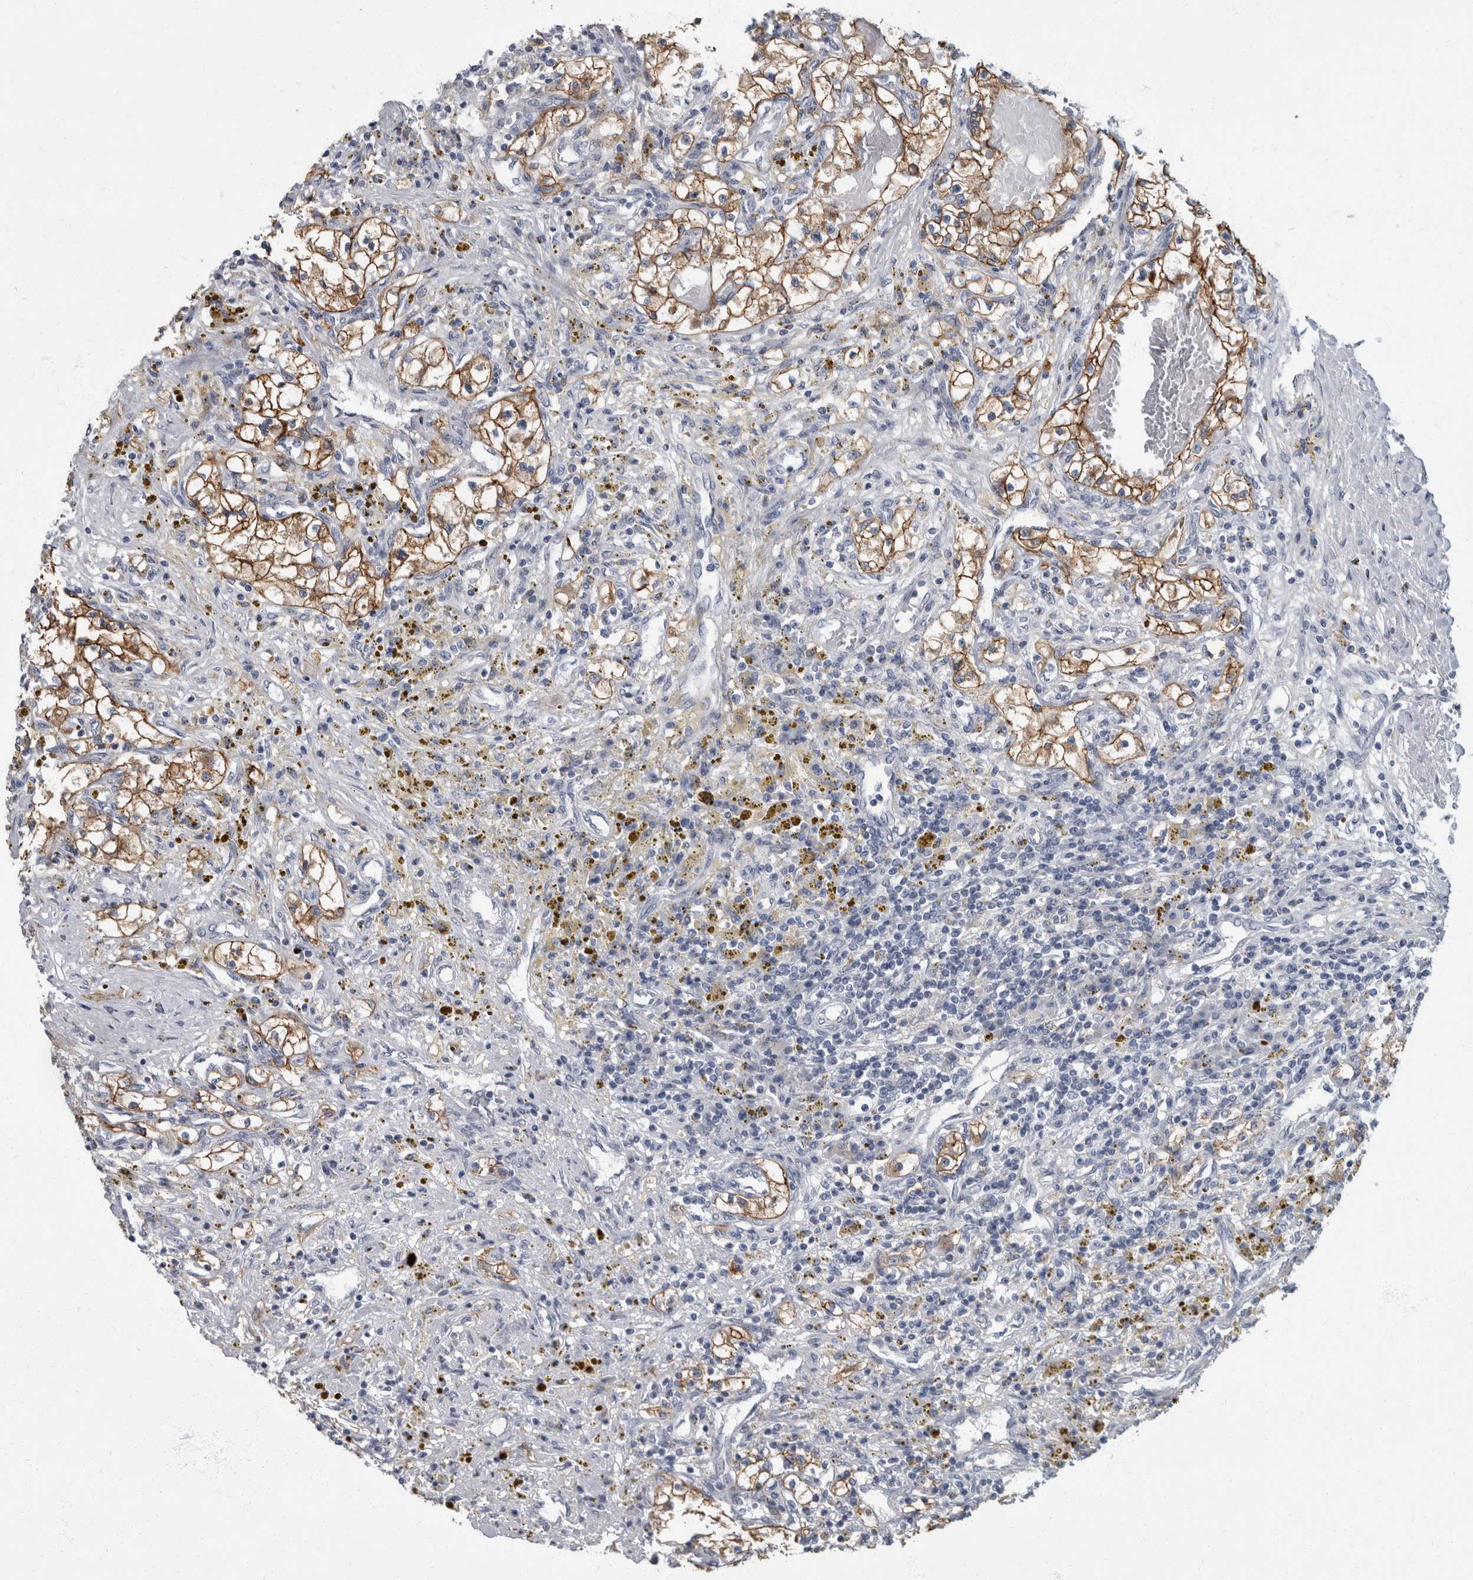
{"staining": {"intensity": "strong", "quantity": ">75%", "location": "cytoplasmic/membranous"}, "tissue": "renal cancer", "cell_type": "Tumor cells", "image_type": "cancer", "snomed": [{"axis": "morphology", "description": "Adenocarcinoma, NOS"}, {"axis": "topography", "description": "Kidney"}], "caption": "Immunohistochemistry (IHC) micrograph of renal cancer stained for a protein (brown), which demonstrates high levels of strong cytoplasmic/membranous staining in about >75% of tumor cells.", "gene": "DSG2", "patient": {"sex": "male", "age": 68}}